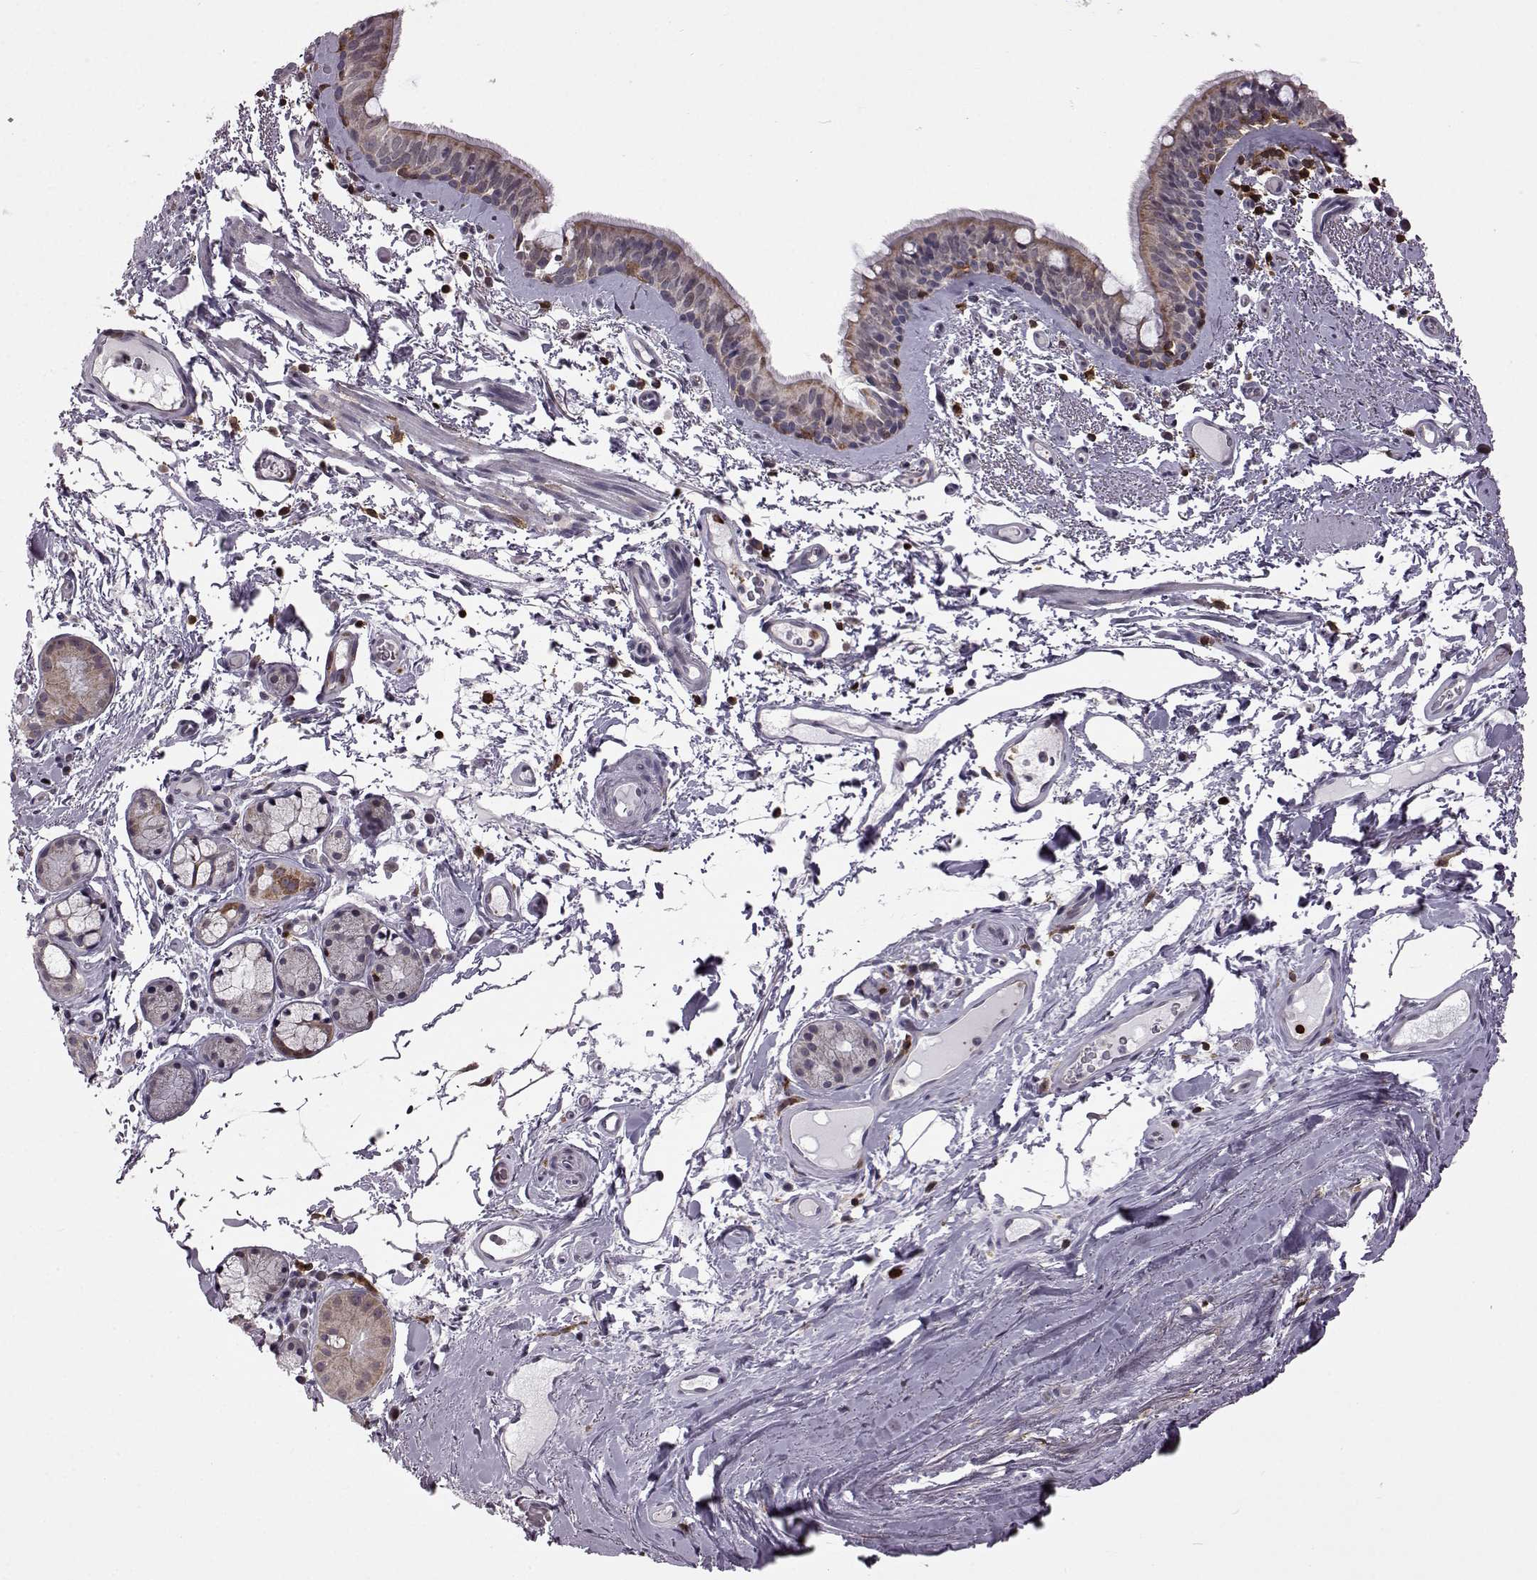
{"staining": {"intensity": "weak", "quantity": "25%-75%", "location": "cytoplasmic/membranous"}, "tissue": "bronchus", "cell_type": "Respiratory epithelial cells", "image_type": "normal", "snomed": [{"axis": "morphology", "description": "Normal tissue, NOS"}, {"axis": "topography", "description": "Bronchus"}], "caption": "Immunohistochemical staining of normal bronchus reveals 25%-75% levels of weak cytoplasmic/membranous protein expression in approximately 25%-75% of respiratory epithelial cells.", "gene": "DOK2", "patient": {"sex": "female", "age": 64}}